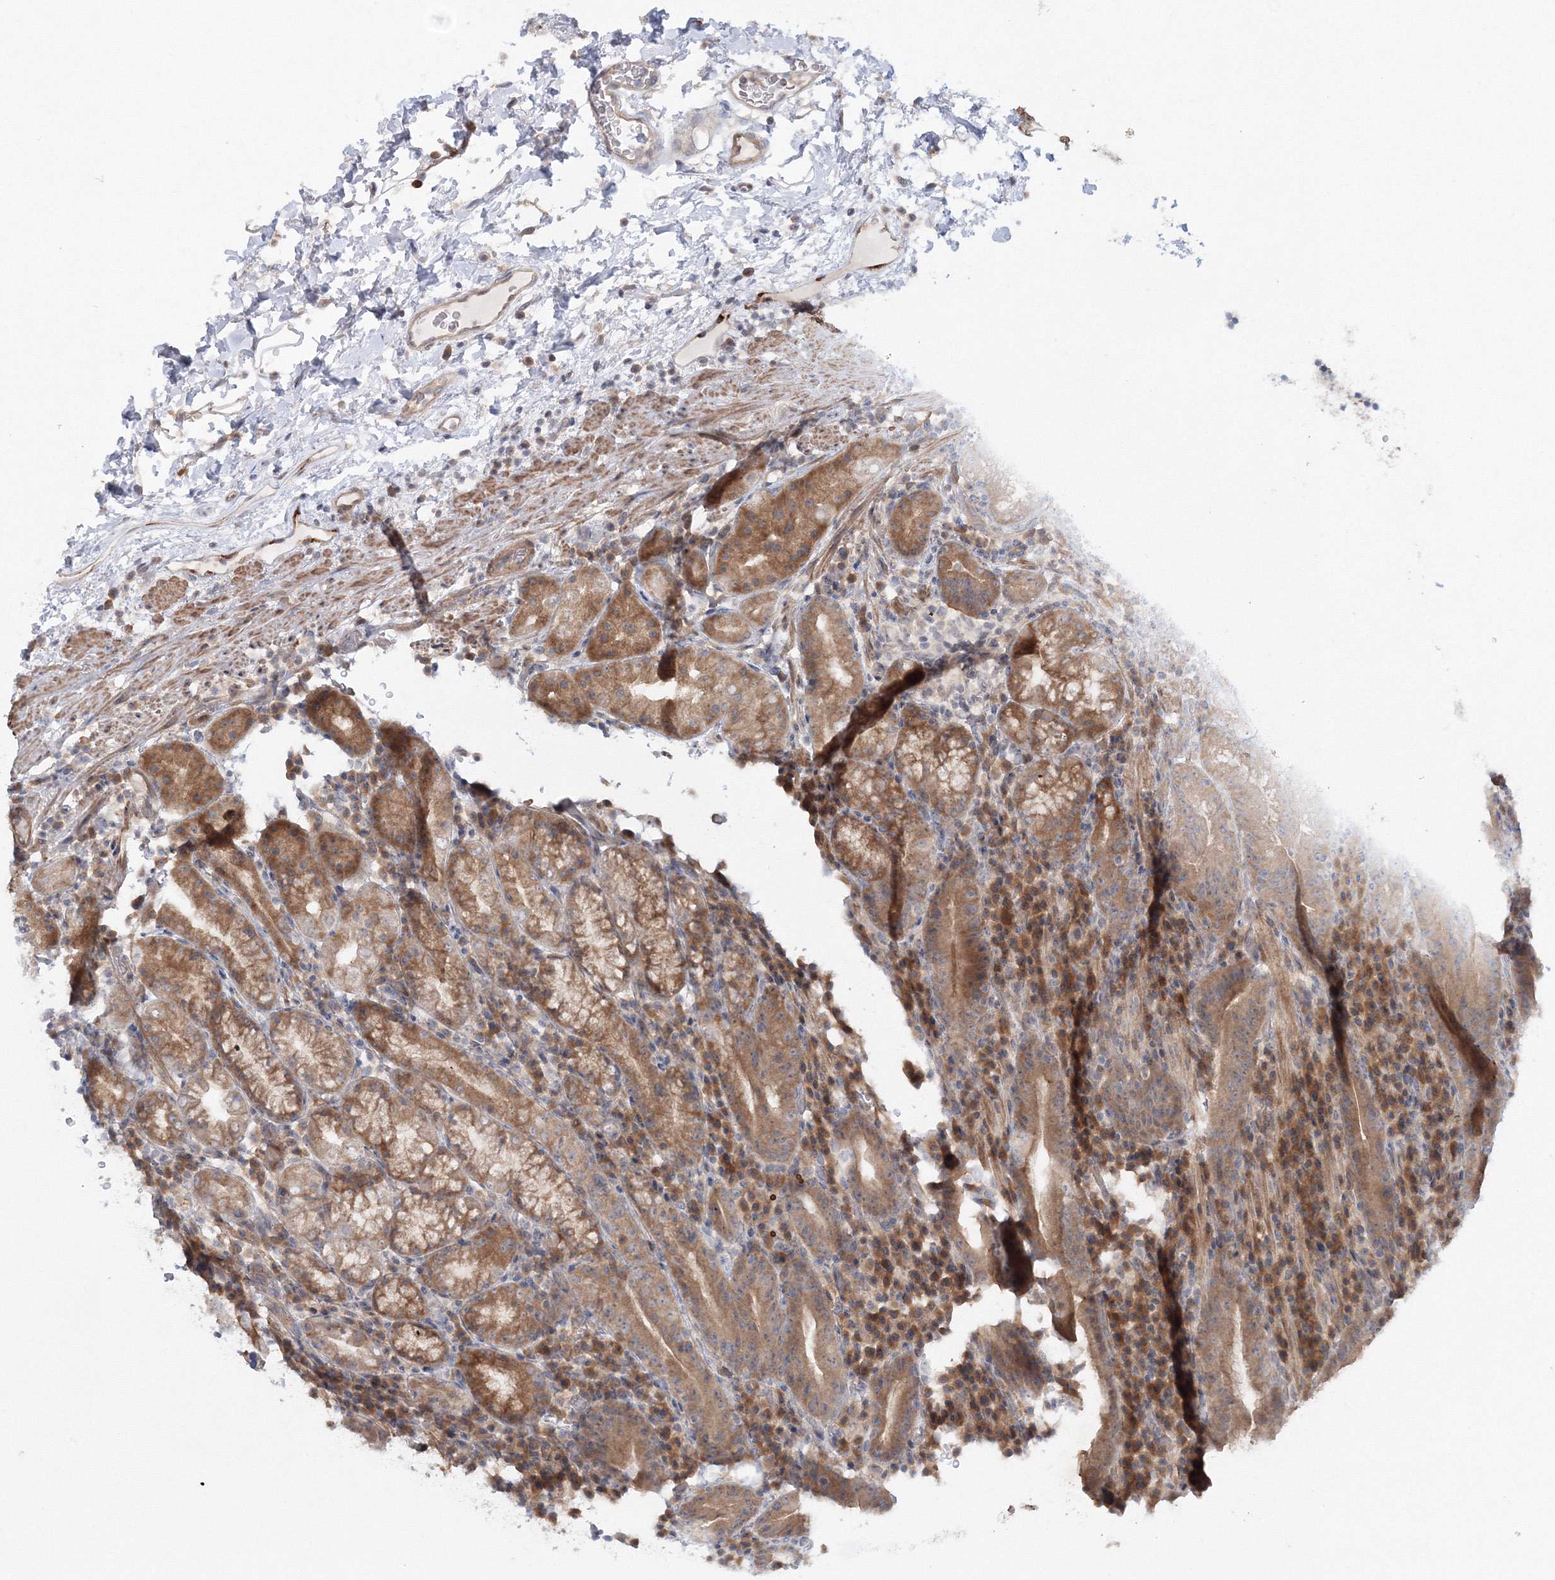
{"staining": {"intensity": "moderate", "quantity": "25%-75%", "location": "cytoplasmic/membranous"}, "tissue": "stomach", "cell_type": "Glandular cells", "image_type": "normal", "snomed": [{"axis": "morphology", "description": "Normal tissue, NOS"}, {"axis": "morphology", "description": "Inflammation, NOS"}, {"axis": "topography", "description": "Stomach"}], "caption": "Protein staining of unremarkable stomach exhibits moderate cytoplasmic/membranous expression in about 25%-75% of glandular cells.", "gene": "IPMK", "patient": {"sex": "male", "age": 79}}